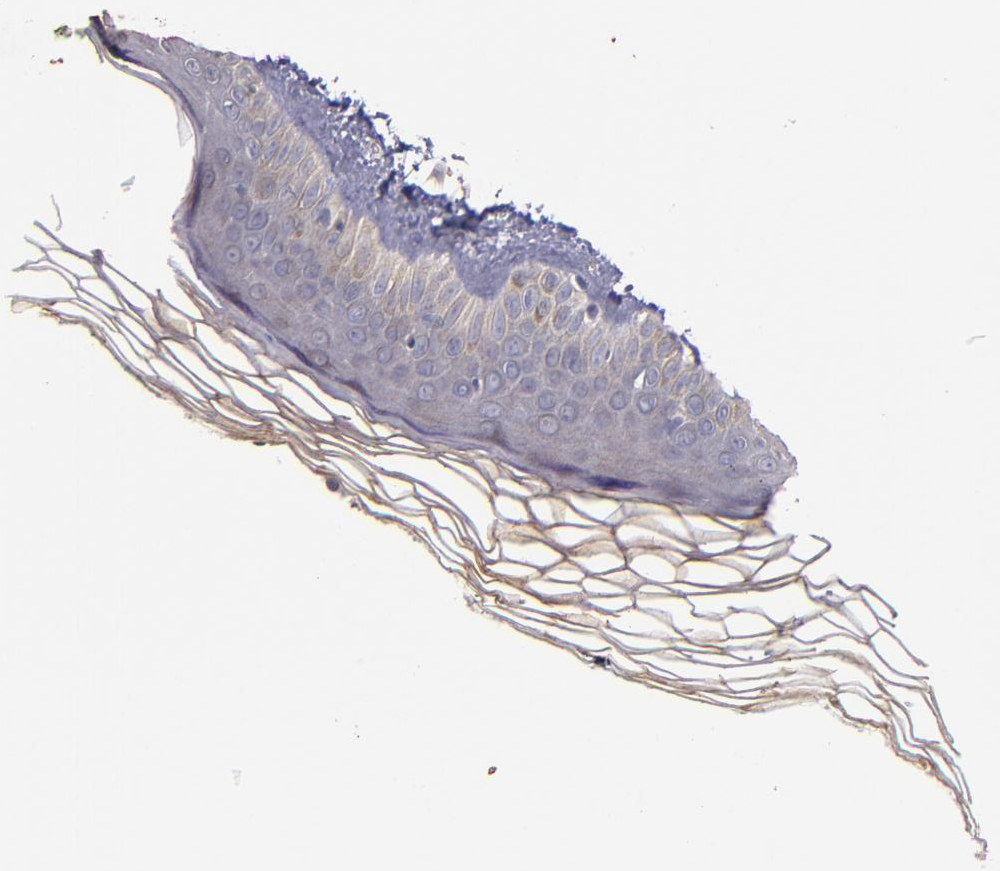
{"staining": {"intensity": "negative", "quantity": "none", "location": "none"}, "tissue": "skin", "cell_type": "Fibroblasts", "image_type": "normal", "snomed": [{"axis": "morphology", "description": "Normal tissue, NOS"}, {"axis": "topography", "description": "Skin"}], "caption": "An immunohistochemistry photomicrograph of normal skin is shown. There is no staining in fibroblasts of skin.", "gene": "MAGEE1", "patient": {"sex": "female", "age": 19}}